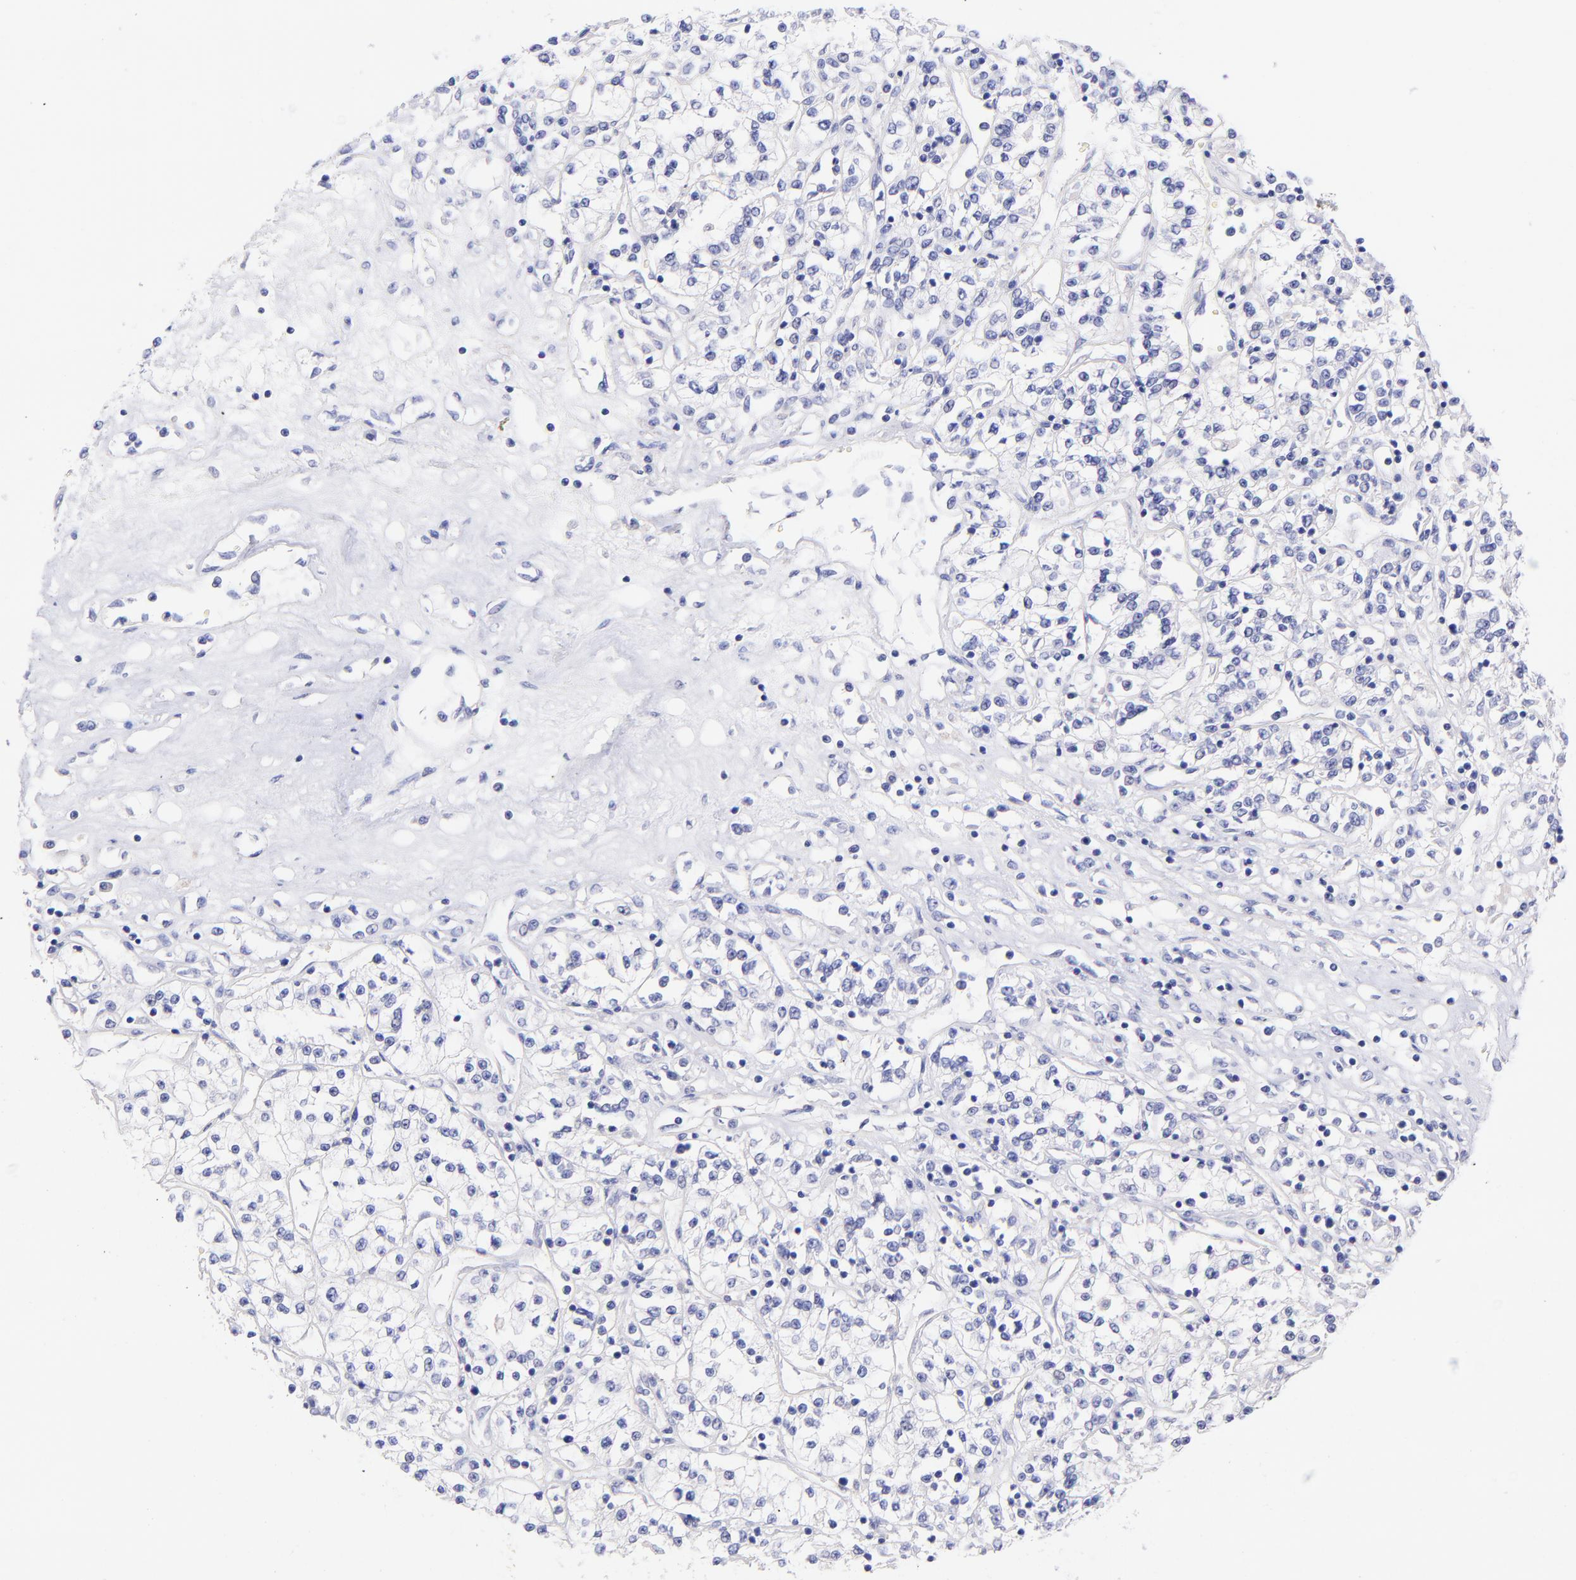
{"staining": {"intensity": "negative", "quantity": "none", "location": "none"}, "tissue": "renal cancer", "cell_type": "Tumor cells", "image_type": "cancer", "snomed": [{"axis": "morphology", "description": "Adenocarcinoma, NOS"}, {"axis": "topography", "description": "Kidney"}], "caption": "This is an IHC image of human renal cancer. There is no expression in tumor cells.", "gene": "RAB3B", "patient": {"sex": "female", "age": 76}}